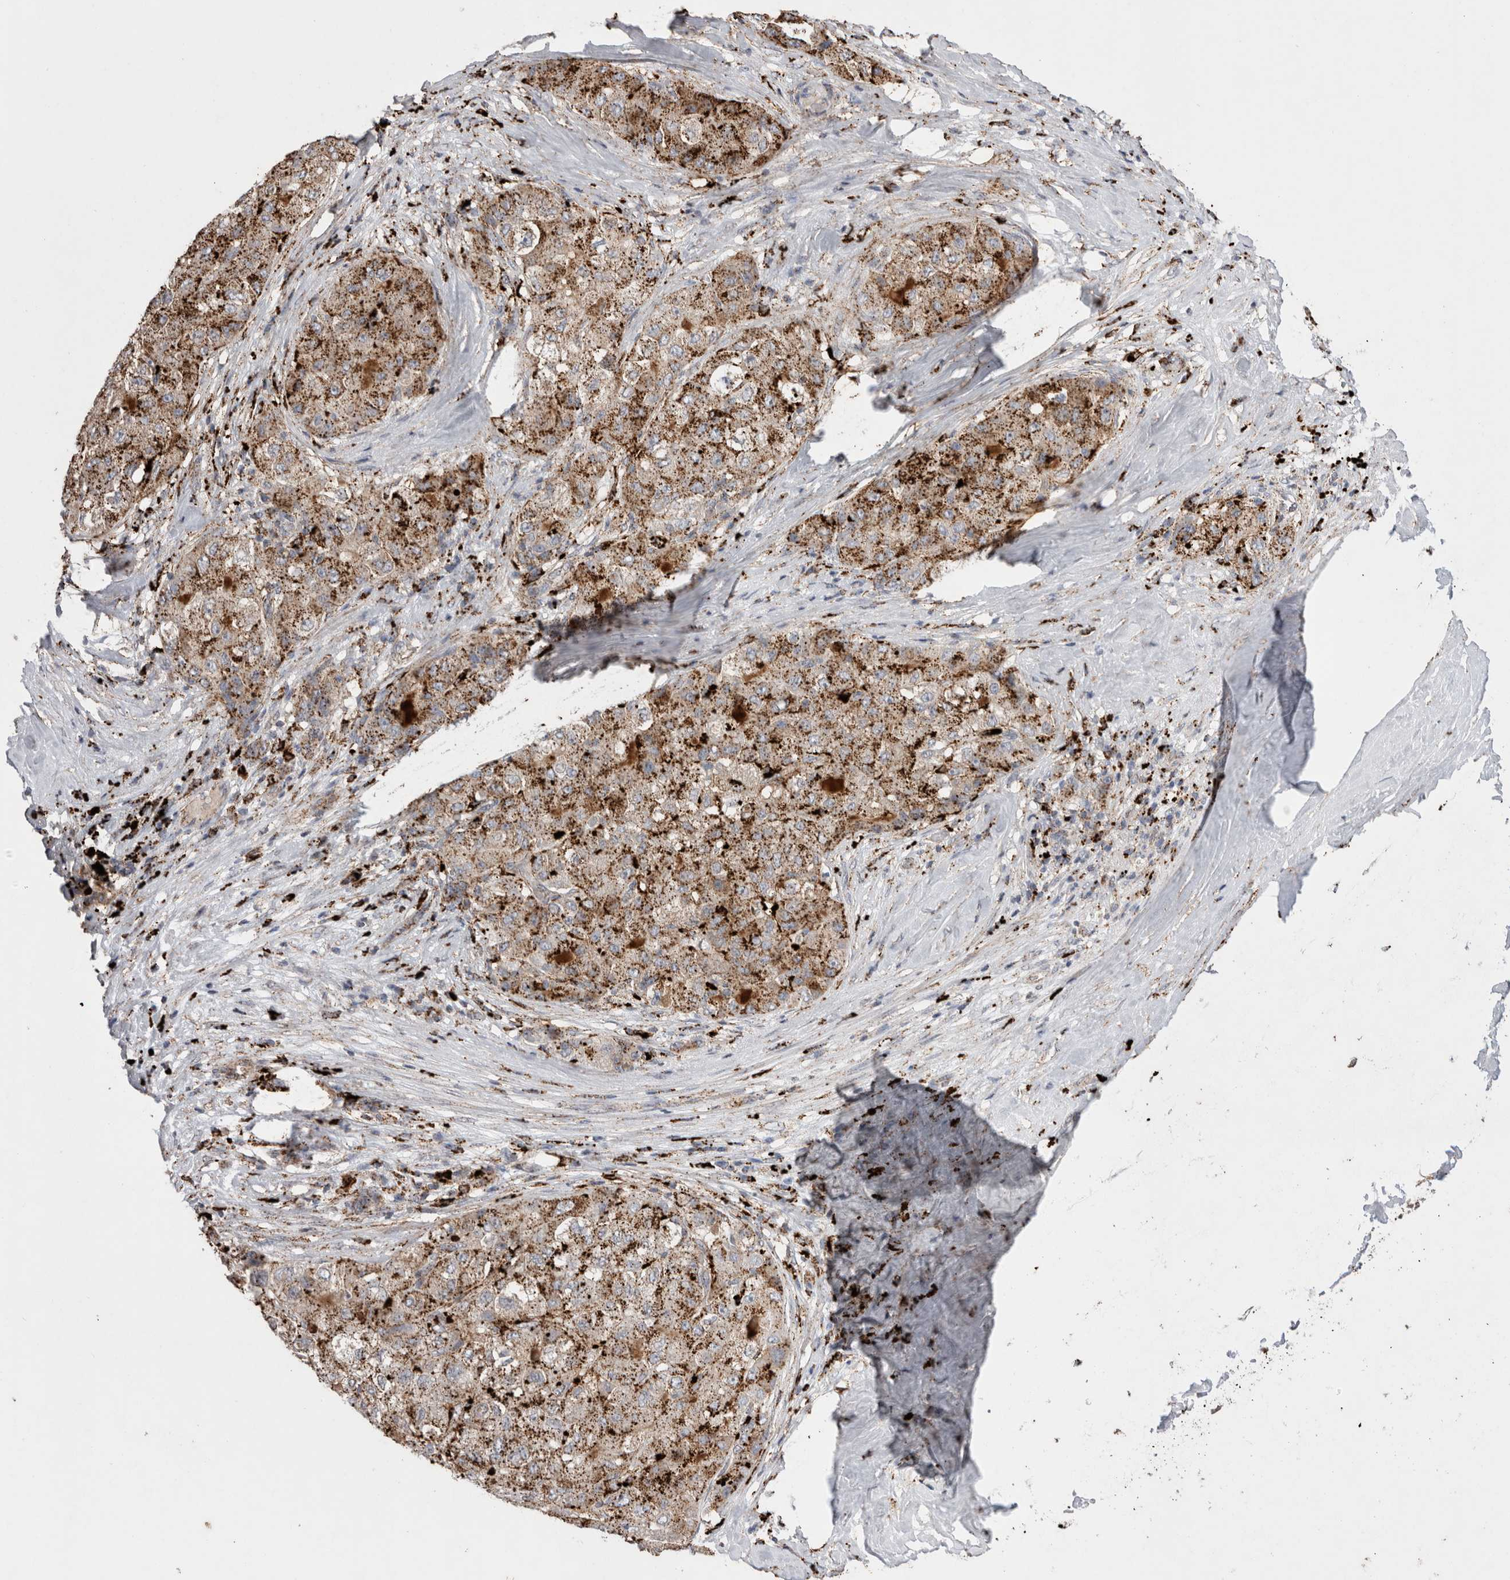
{"staining": {"intensity": "moderate", "quantity": ">75%", "location": "cytoplasmic/membranous"}, "tissue": "liver cancer", "cell_type": "Tumor cells", "image_type": "cancer", "snomed": [{"axis": "morphology", "description": "Carcinoma, Hepatocellular, NOS"}, {"axis": "topography", "description": "Liver"}], "caption": "About >75% of tumor cells in hepatocellular carcinoma (liver) show moderate cytoplasmic/membranous protein staining as visualized by brown immunohistochemical staining.", "gene": "CTSA", "patient": {"sex": "male", "age": 80}}